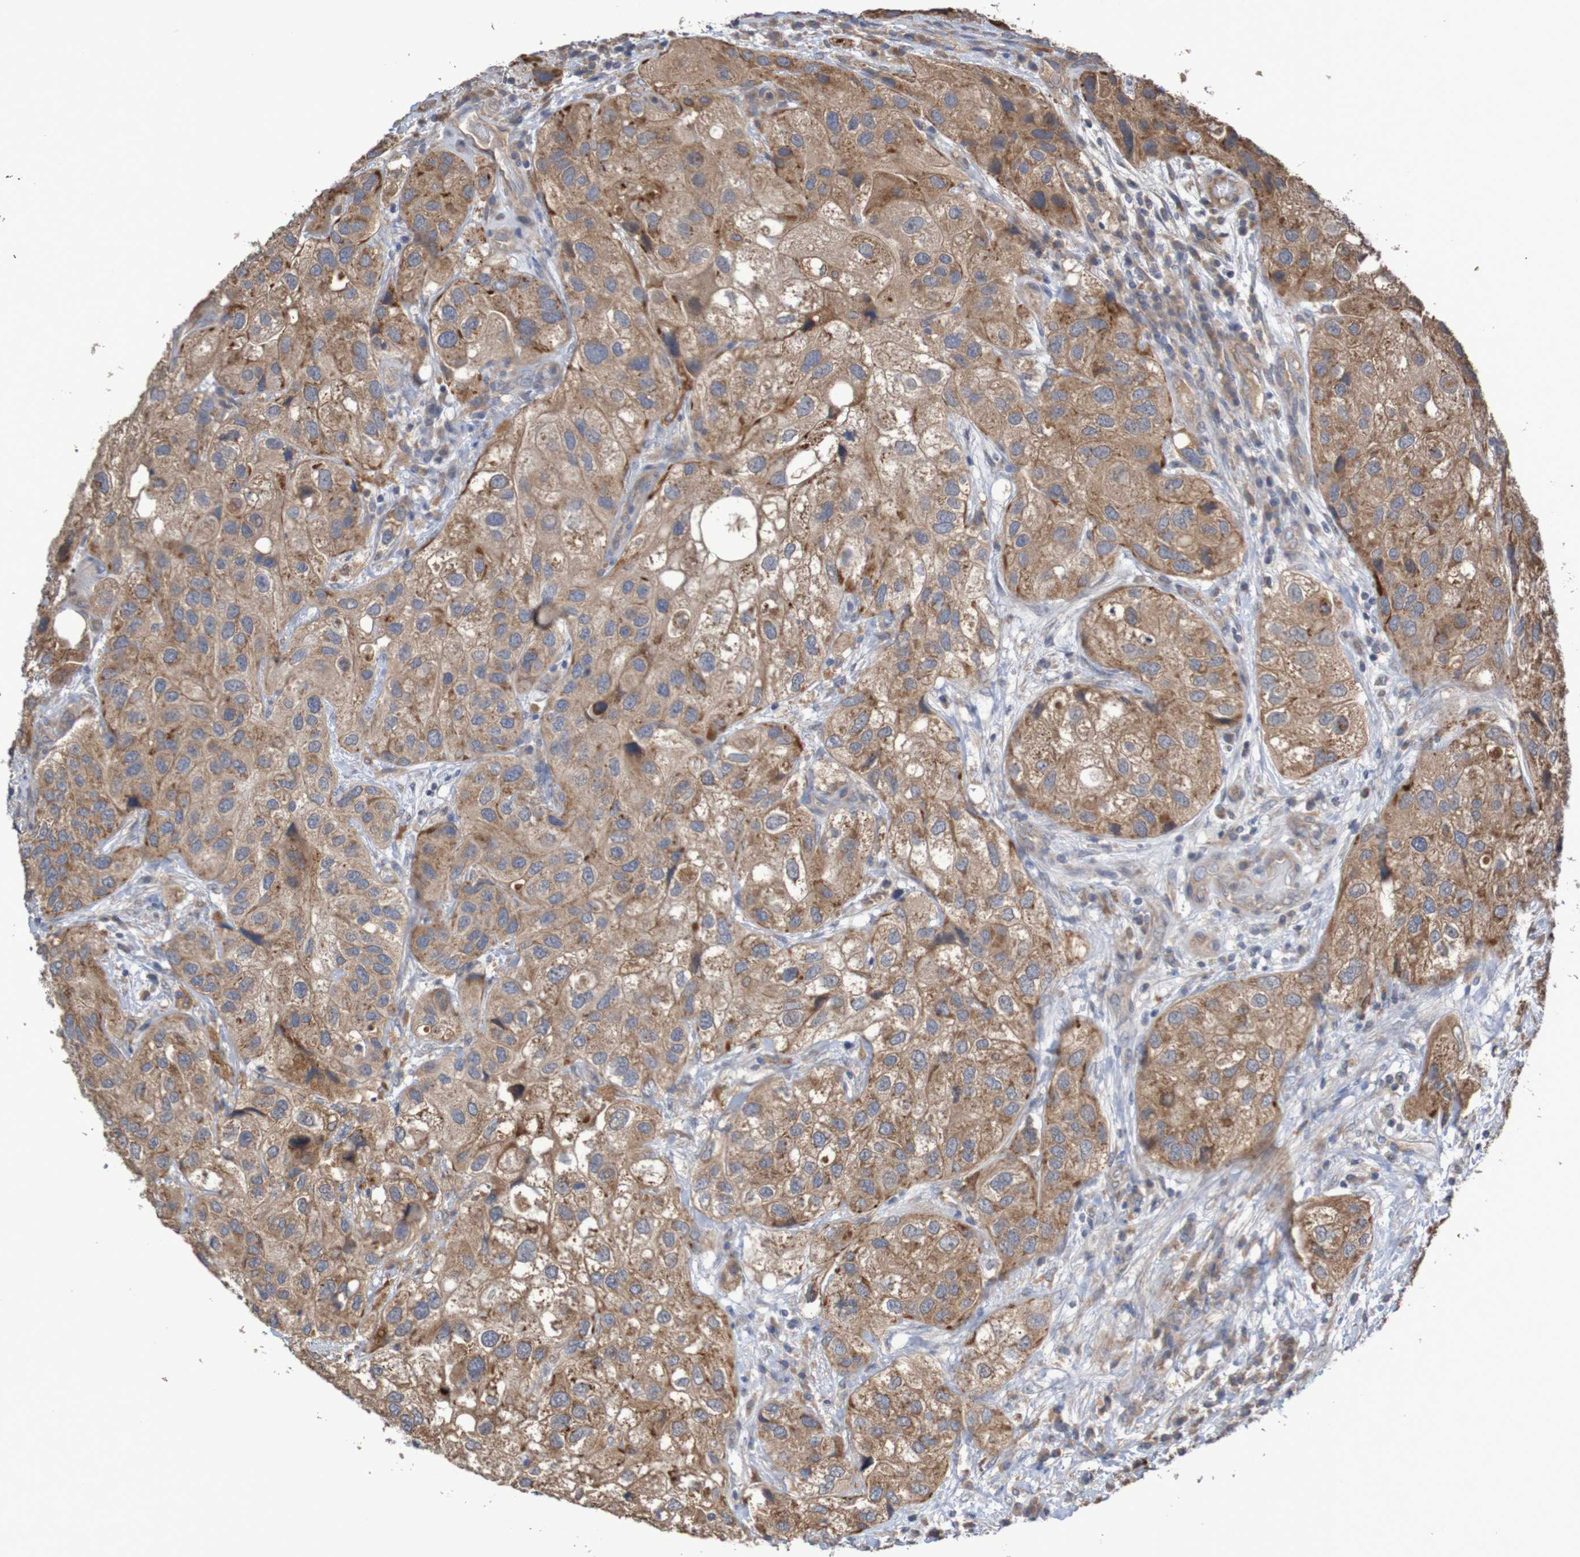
{"staining": {"intensity": "moderate", "quantity": ">75%", "location": "cytoplasmic/membranous"}, "tissue": "urothelial cancer", "cell_type": "Tumor cells", "image_type": "cancer", "snomed": [{"axis": "morphology", "description": "Urothelial carcinoma, High grade"}, {"axis": "topography", "description": "Urinary bladder"}], "caption": "A photomicrograph showing moderate cytoplasmic/membranous staining in approximately >75% of tumor cells in urothelial cancer, as visualized by brown immunohistochemical staining.", "gene": "PHYH", "patient": {"sex": "female", "age": 64}}